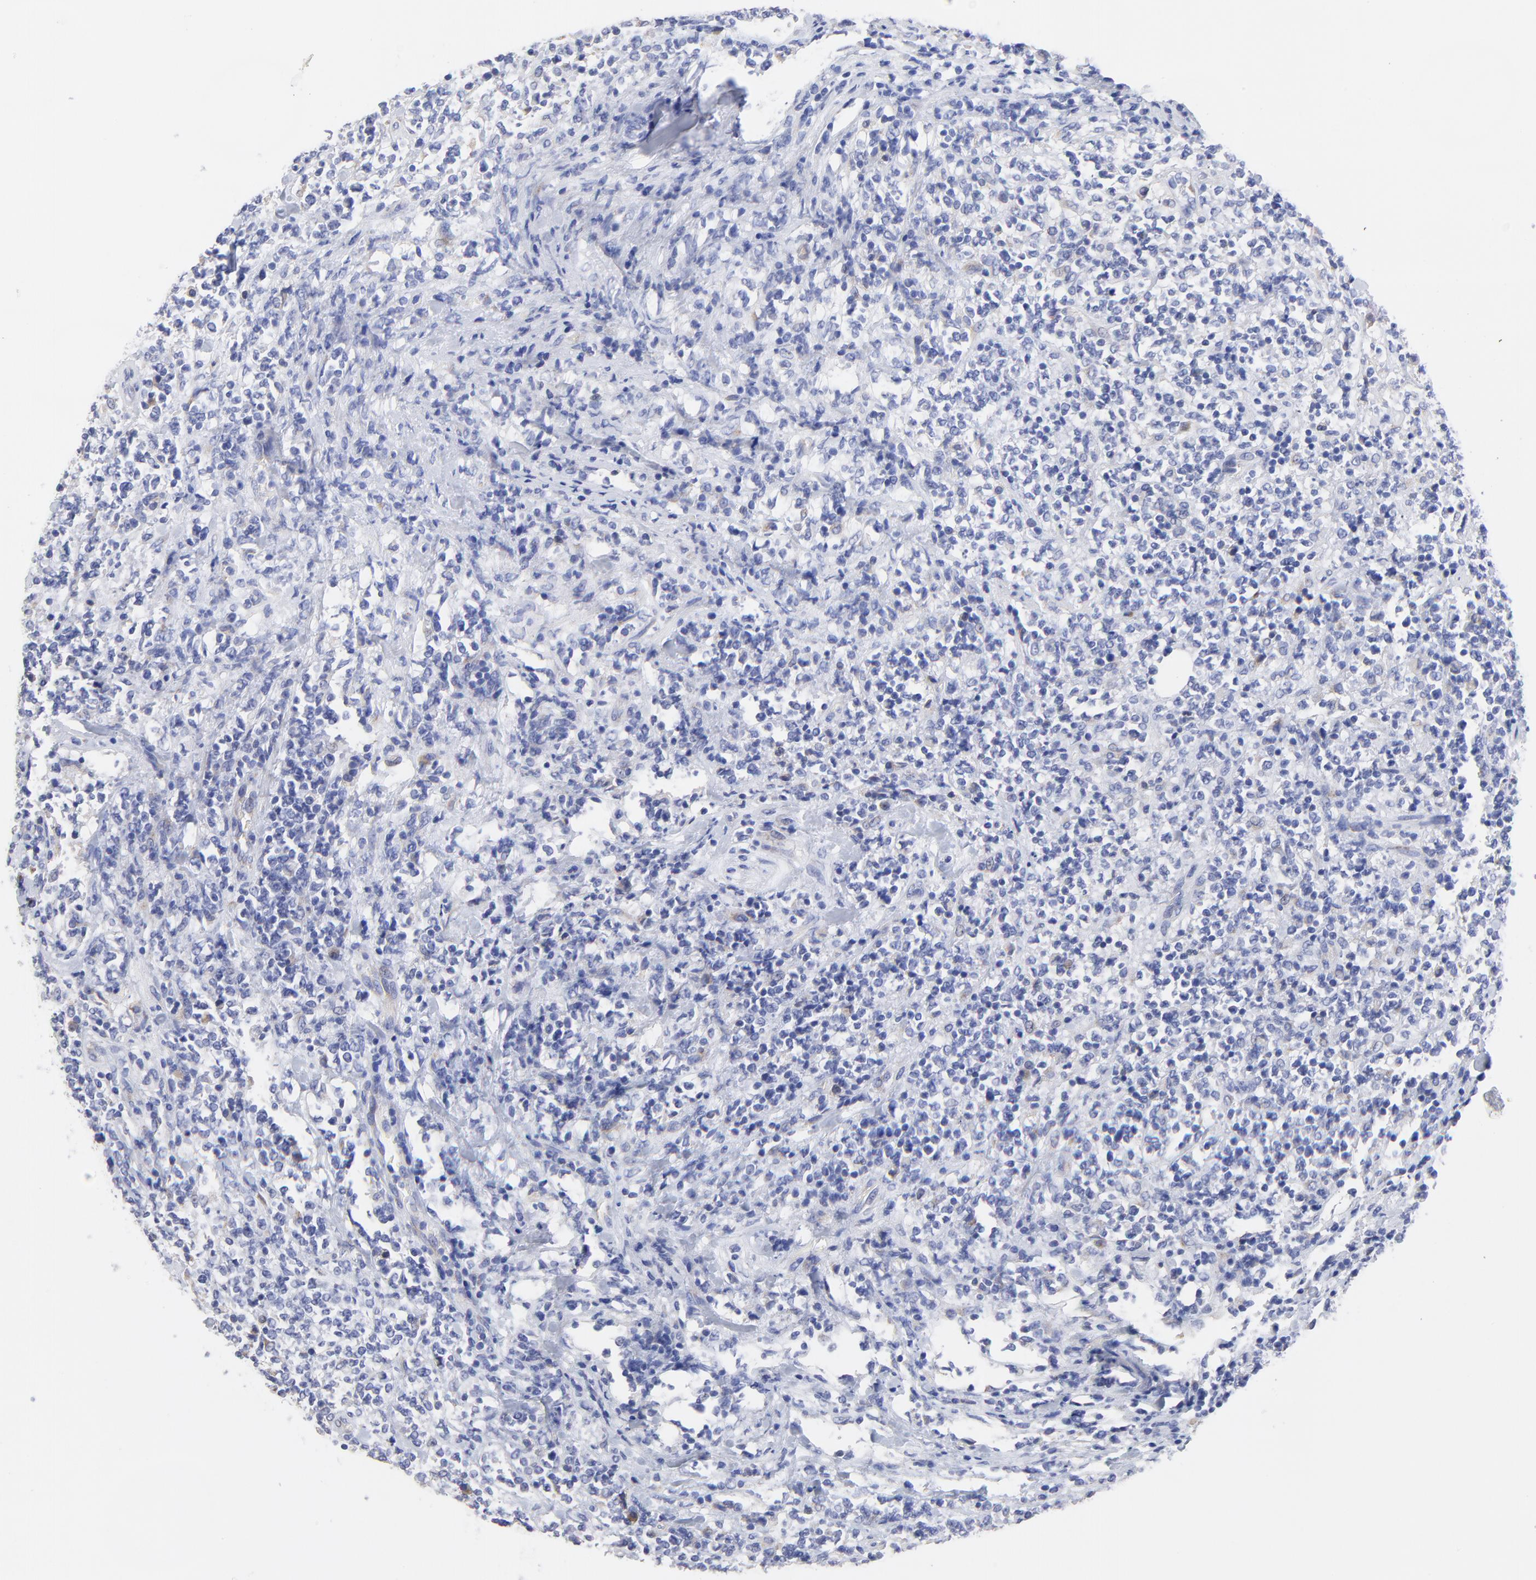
{"staining": {"intensity": "weak", "quantity": "<25%", "location": "cytoplasmic/membranous"}, "tissue": "lymphoma", "cell_type": "Tumor cells", "image_type": "cancer", "snomed": [{"axis": "morphology", "description": "Malignant lymphoma, non-Hodgkin's type, High grade"}, {"axis": "topography", "description": "Soft tissue"}], "caption": "The micrograph demonstrates no significant positivity in tumor cells of malignant lymphoma, non-Hodgkin's type (high-grade). (Immunohistochemistry, brightfield microscopy, high magnification).", "gene": "LAX1", "patient": {"sex": "male", "age": 18}}